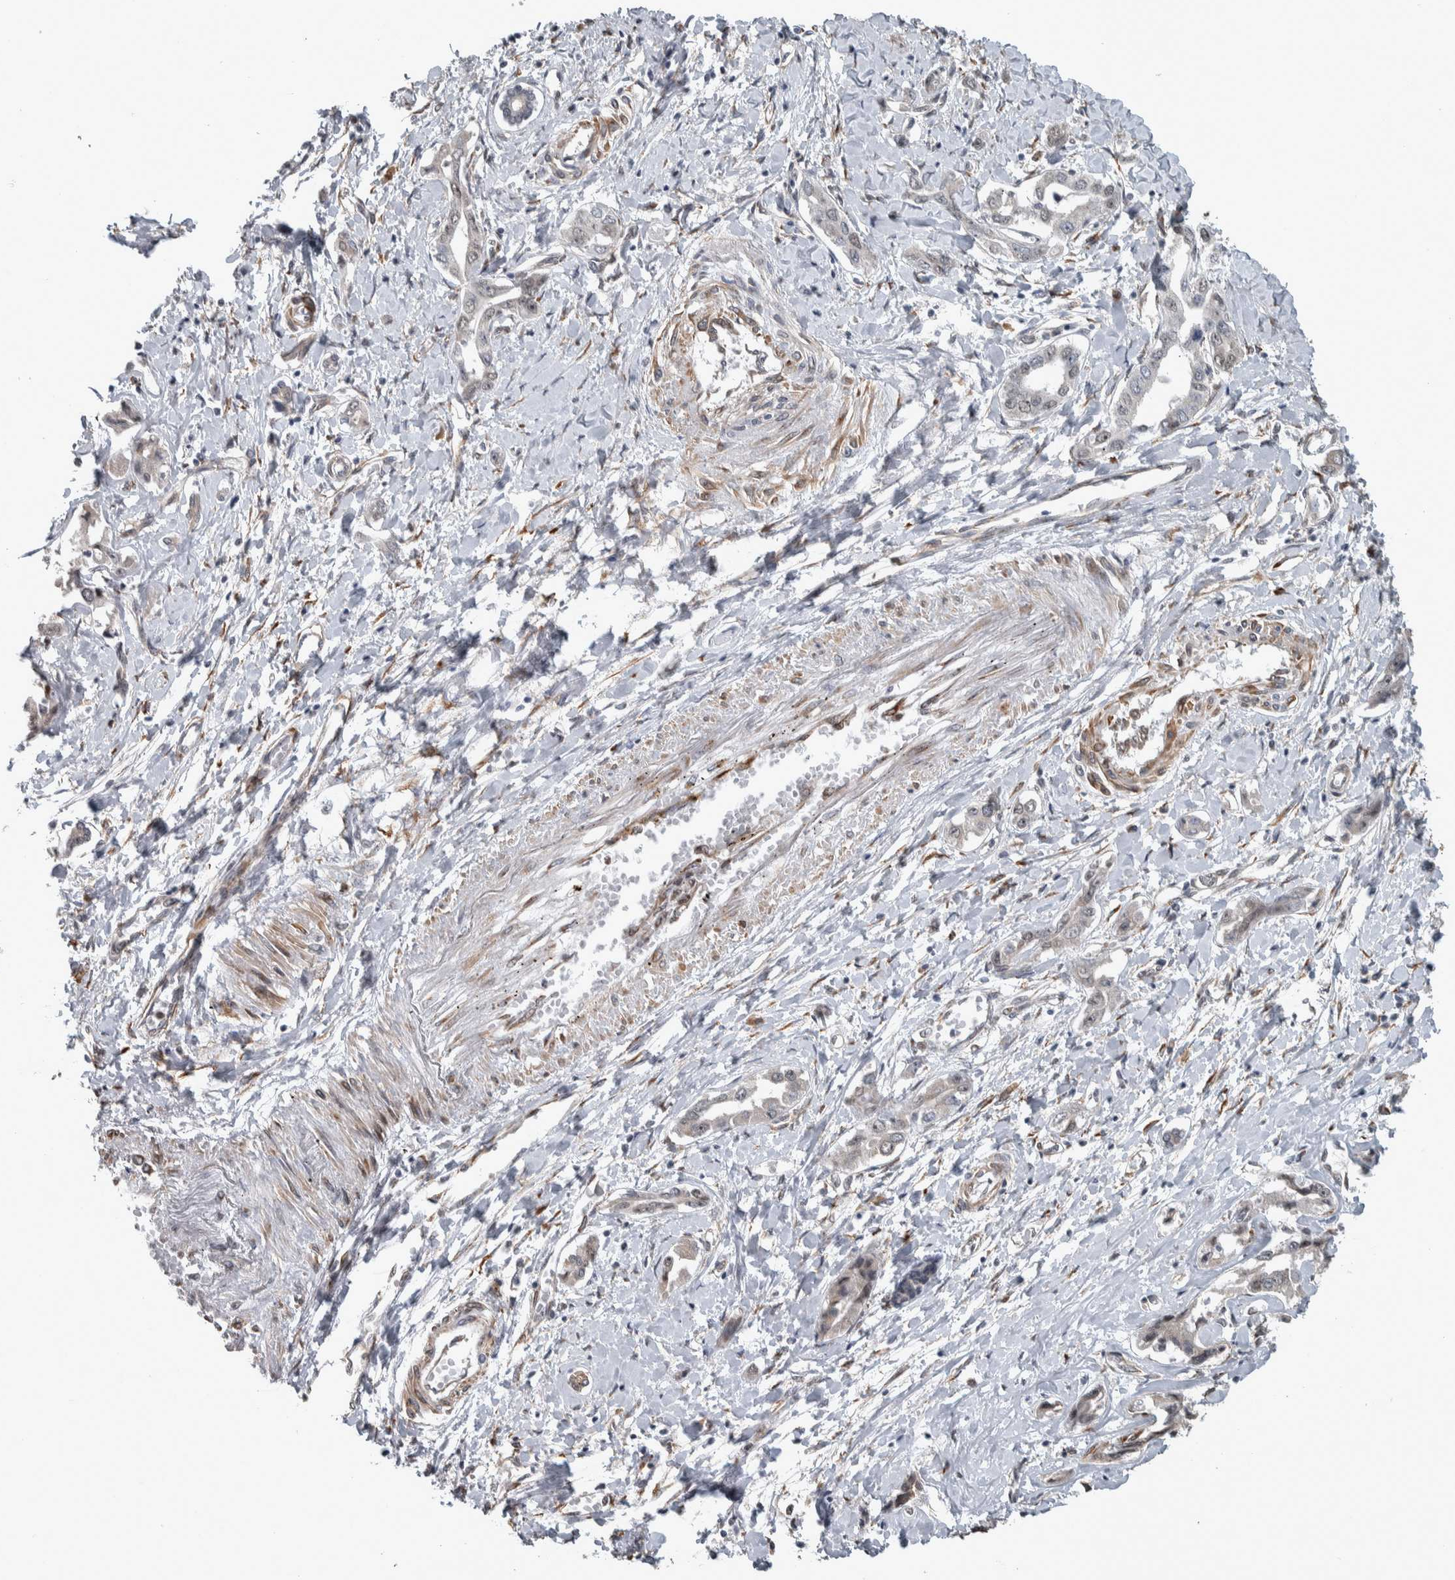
{"staining": {"intensity": "weak", "quantity": "<25%", "location": "nuclear"}, "tissue": "liver cancer", "cell_type": "Tumor cells", "image_type": "cancer", "snomed": [{"axis": "morphology", "description": "Cholangiocarcinoma"}, {"axis": "topography", "description": "Liver"}], "caption": "Liver cancer (cholangiocarcinoma) was stained to show a protein in brown. There is no significant staining in tumor cells.", "gene": "DDX42", "patient": {"sex": "male", "age": 59}}